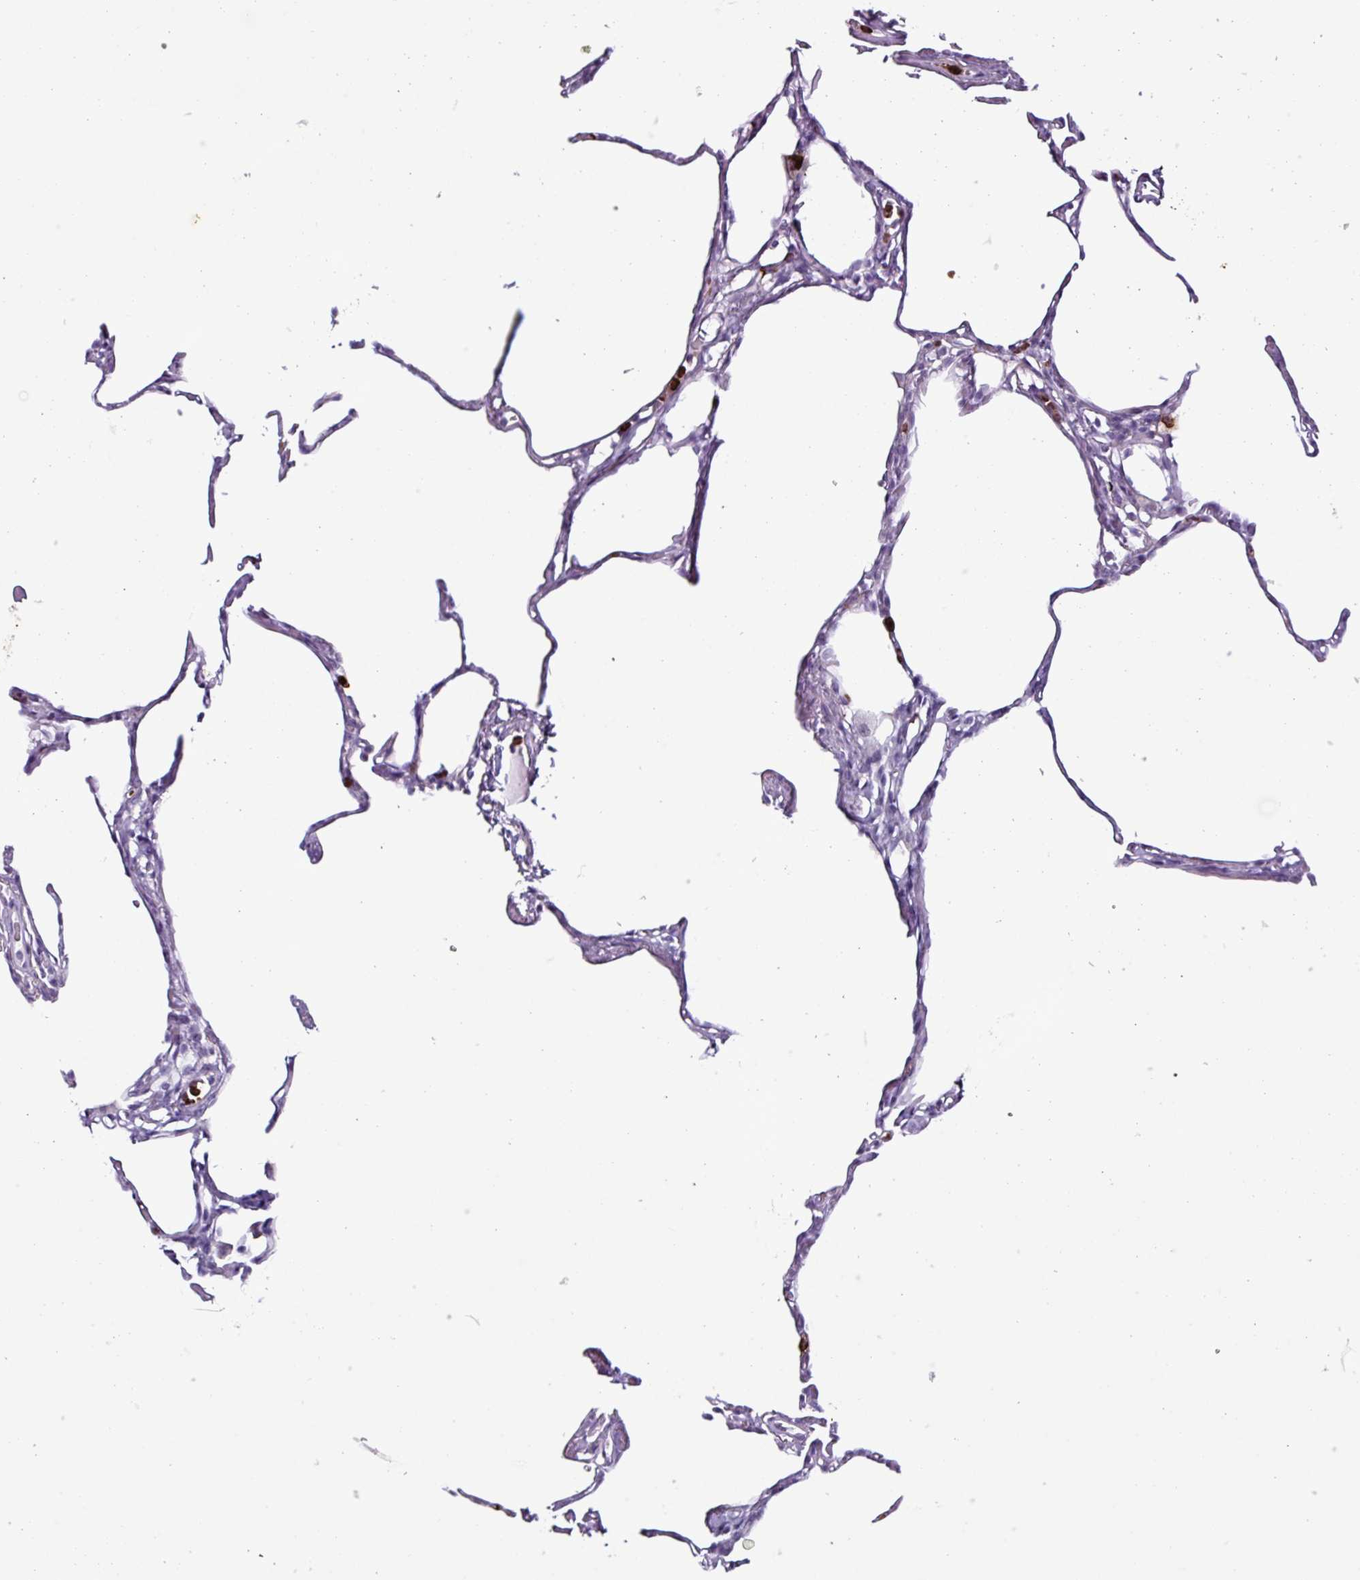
{"staining": {"intensity": "negative", "quantity": "none", "location": "none"}, "tissue": "lung", "cell_type": "Alveolar cells", "image_type": "normal", "snomed": [{"axis": "morphology", "description": "Normal tissue, NOS"}, {"axis": "topography", "description": "Lung"}], "caption": "Immunohistochemistry (IHC) of normal human lung reveals no staining in alveolar cells. Nuclei are stained in blue.", "gene": "TMEM178A", "patient": {"sex": "male", "age": 65}}